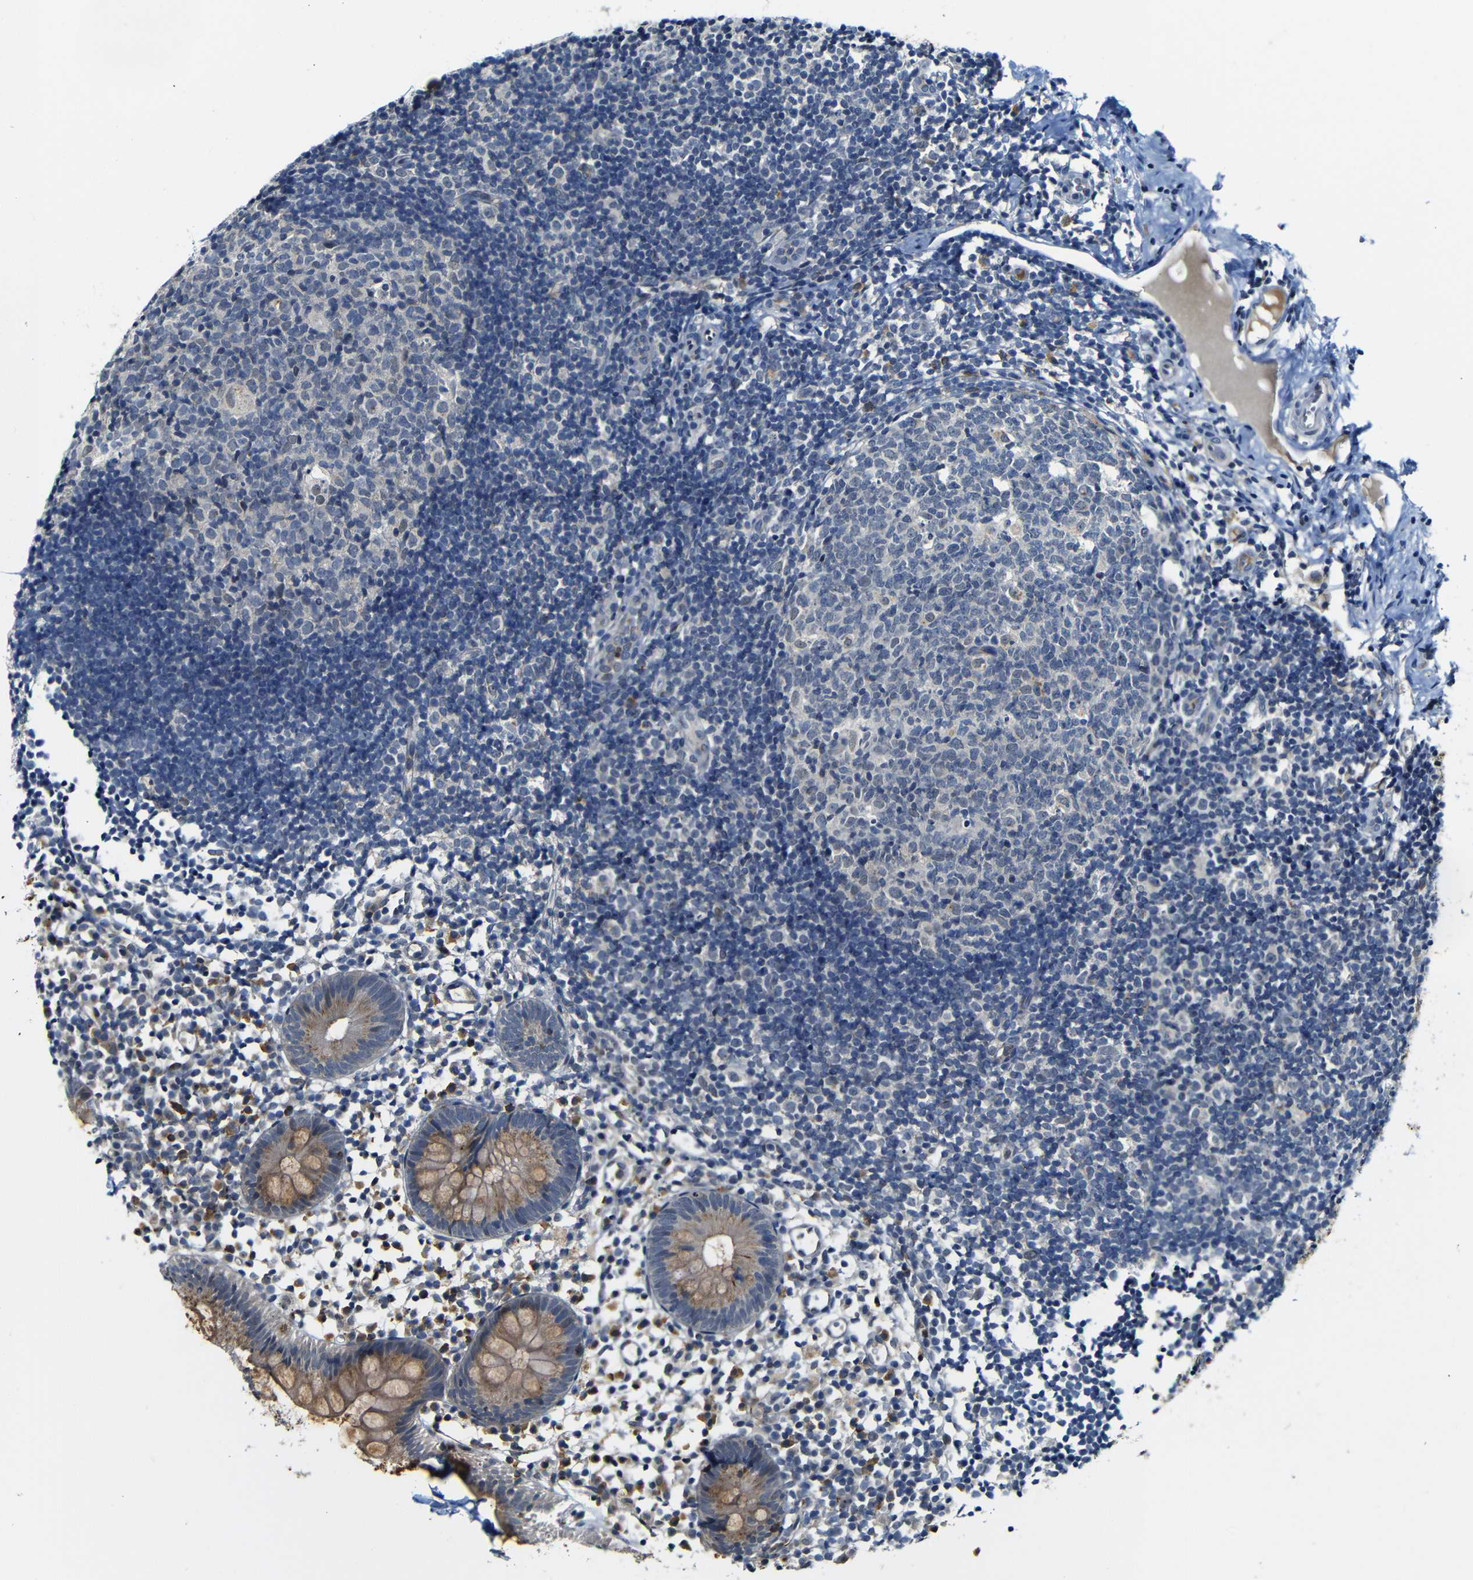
{"staining": {"intensity": "moderate", "quantity": ">75%", "location": "cytoplasmic/membranous"}, "tissue": "appendix", "cell_type": "Glandular cells", "image_type": "normal", "snomed": [{"axis": "morphology", "description": "Normal tissue, NOS"}, {"axis": "topography", "description": "Appendix"}], "caption": "Immunohistochemistry (IHC) histopathology image of unremarkable appendix: appendix stained using IHC displays medium levels of moderate protein expression localized specifically in the cytoplasmic/membranous of glandular cells, appearing as a cytoplasmic/membranous brown color.", "gene": "FURIN", "patient": {"sex": "female", "age": 20}}